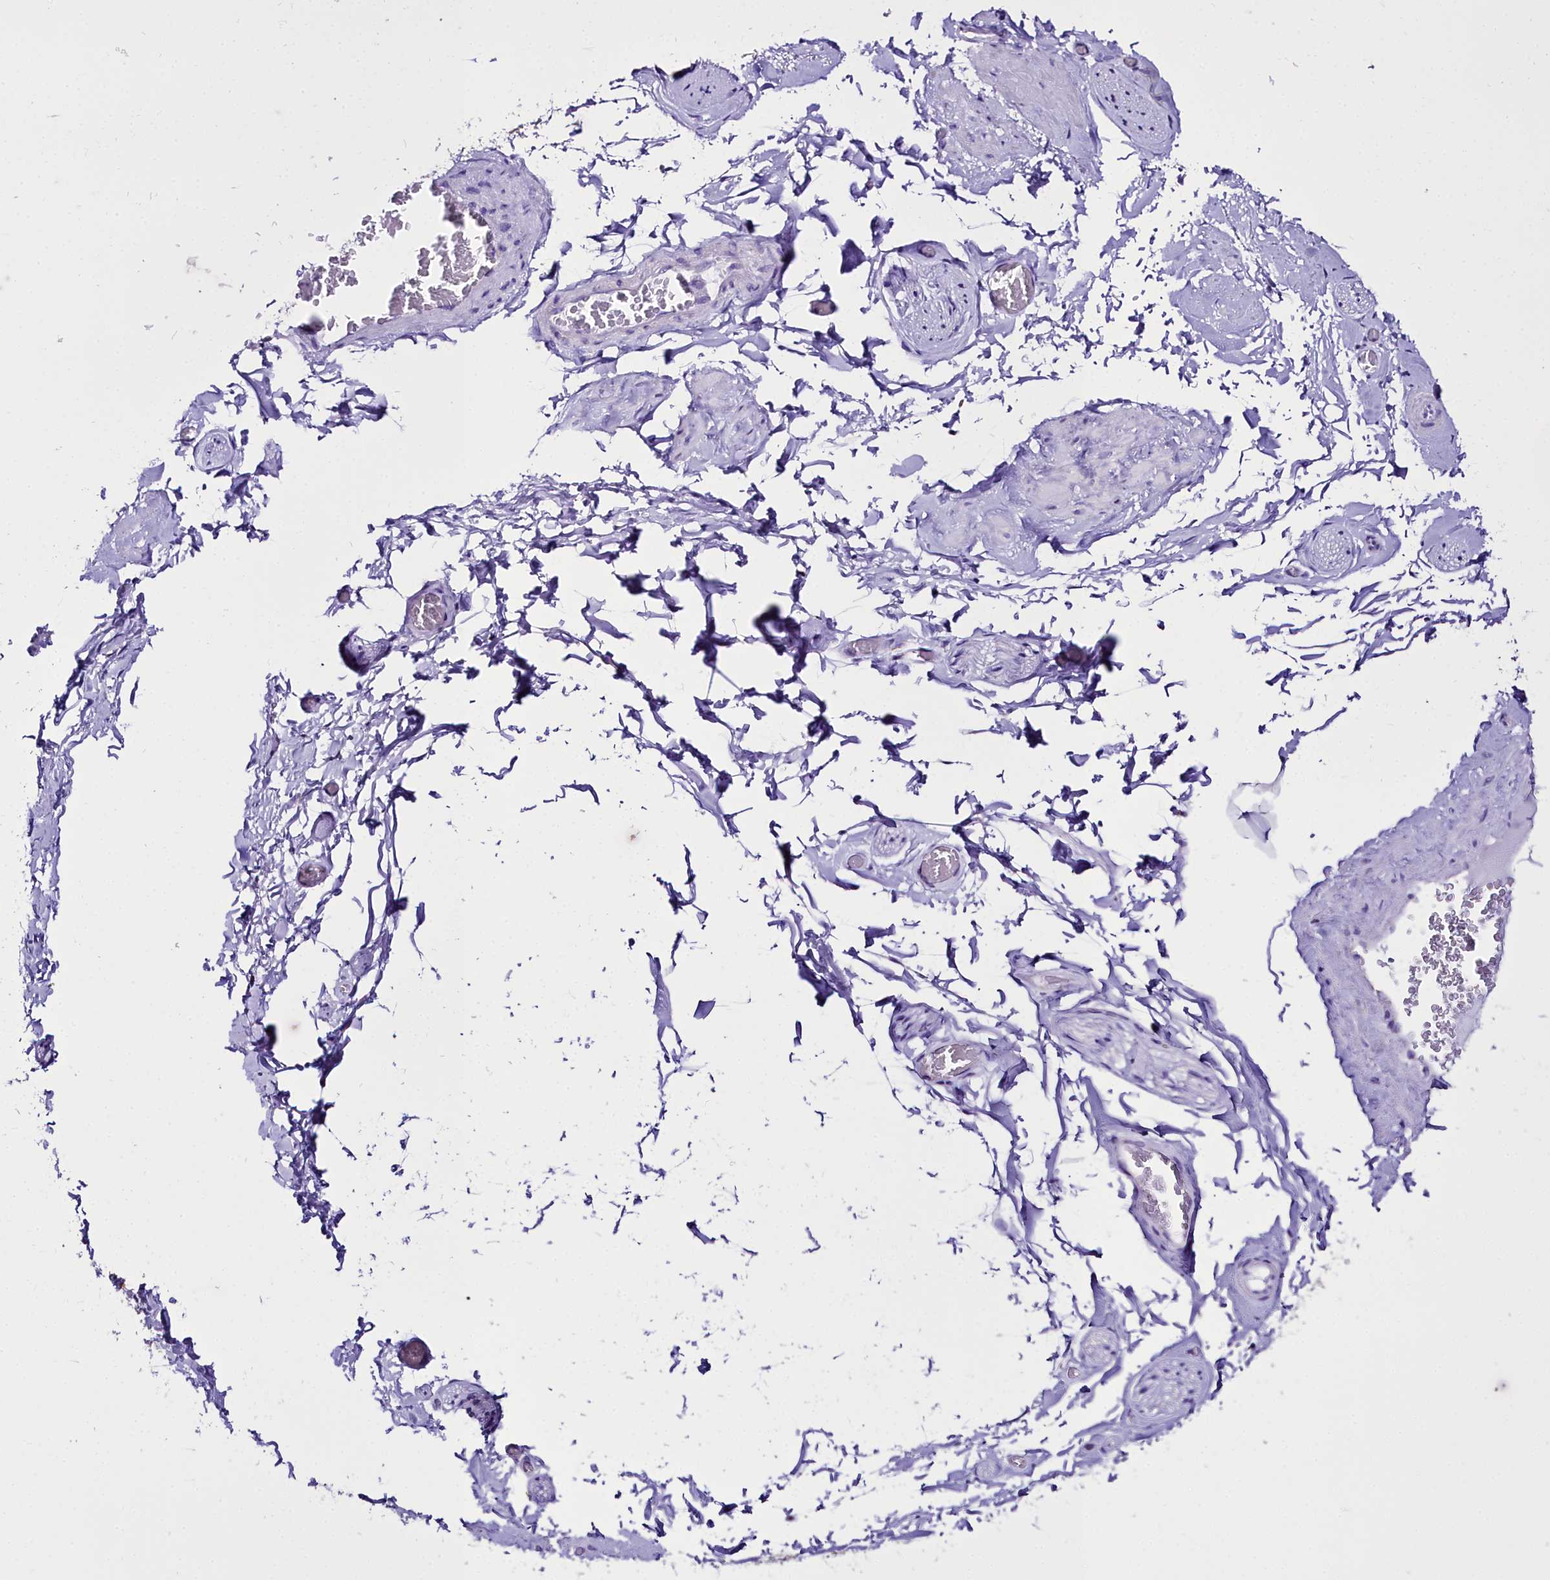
{"staining": {"intensity": "negative", "quantity": "none", "location": "none"}, "tissue": "adipose tissue", "cell_type": "Adipocytes", "image_type": "normal", "snomed": [{"axis": "morphology", "description": "Normal tissue, NOS"}, {"axis": "topography", "description": "Soft tissue"}, {"axis": "topography", "description": "Adipose tissue"}, {"axis": "topography", "description": "Vascular tissue"}, {"axis": "topography", "description": "Peripheral nerve tissue"}], "caption": "Adipocytes are negative for brown protein staining in normal adipose tissue. (Brightfield microscopy of DAB immunohistochemistry (IHC) at high magnification).", "gene": "WDFY3", "patient": {"sex": "male", "age": 46}}